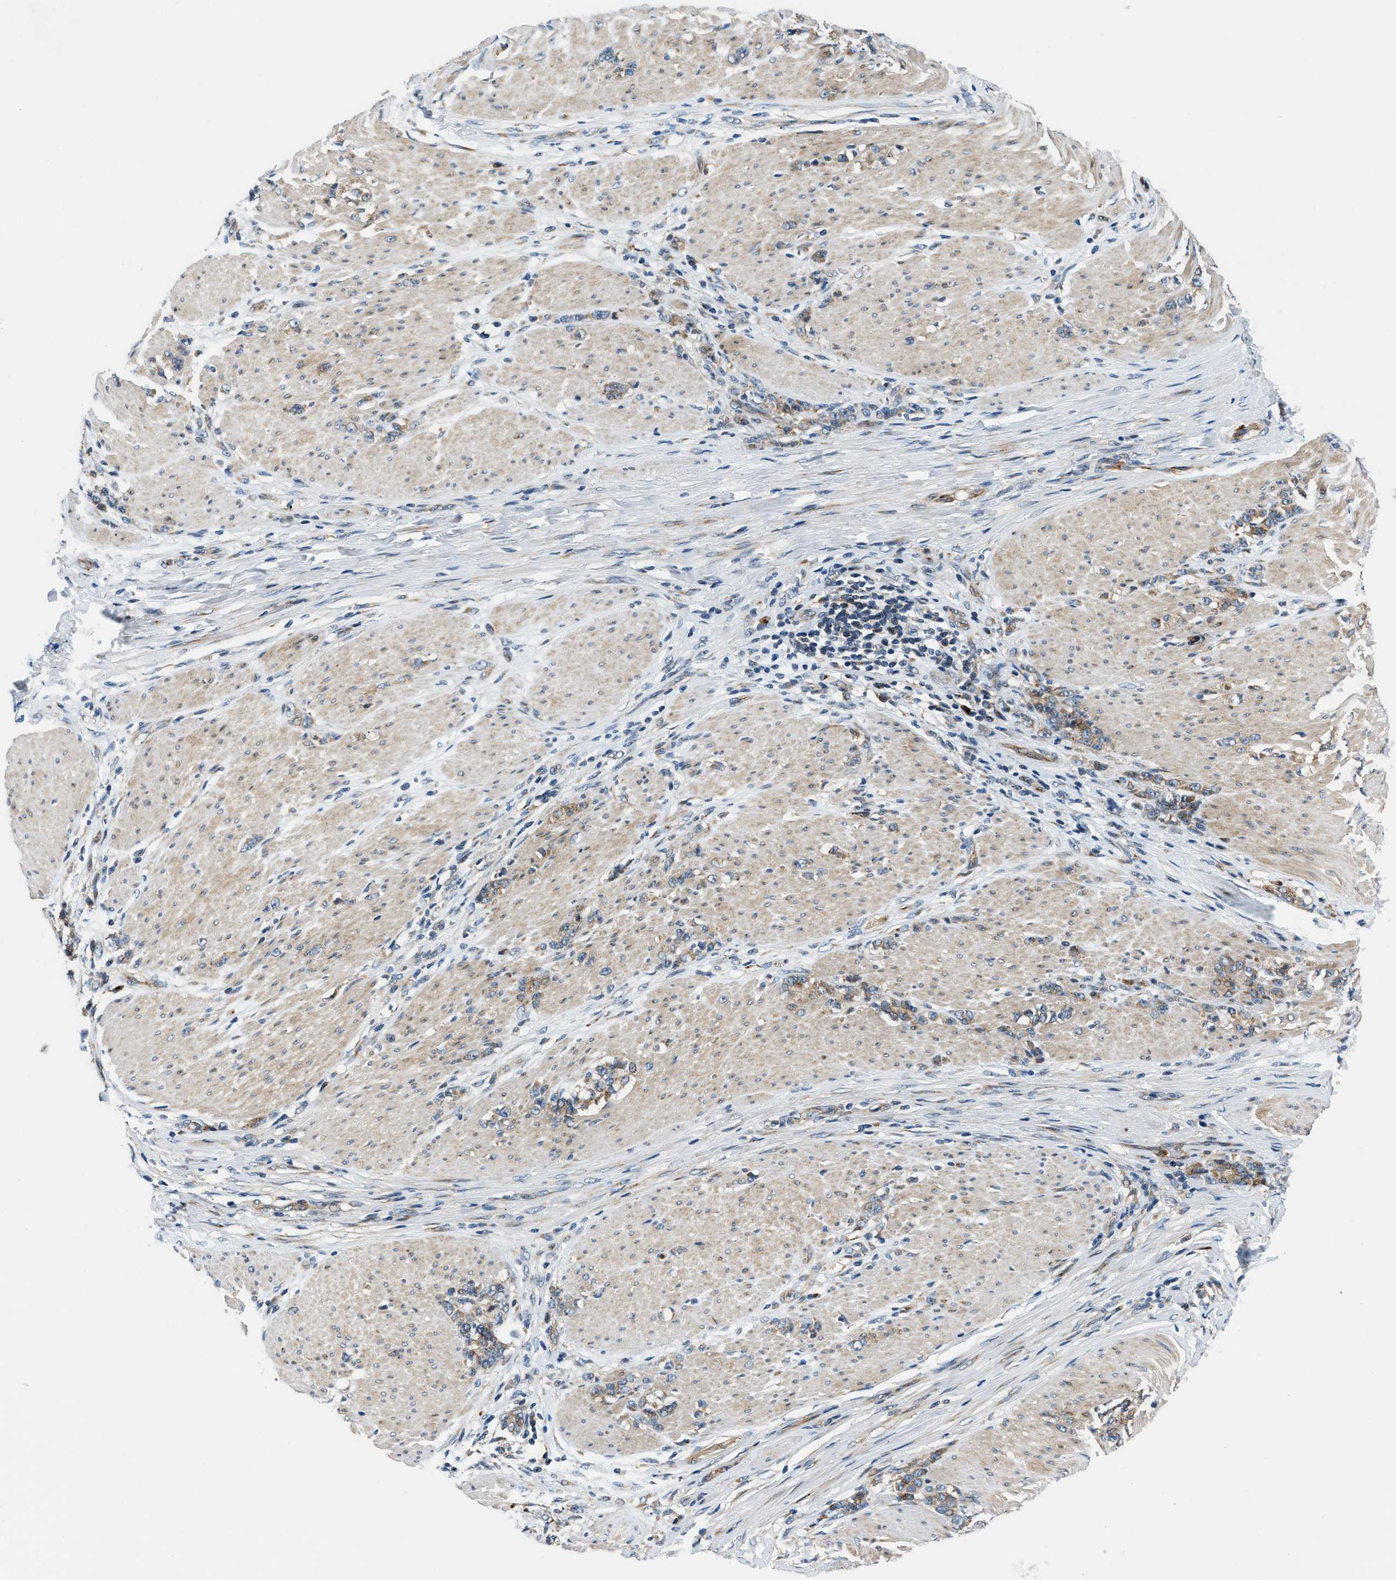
{"staining": {"intensity": "moderate", "quantity": ">75%", "location": "cytoplasmic/membranous"}, "tissue": "stomach cancer", "cell_type": "Tumor cells", "image_type": "cancer", "snomed": [{"axis": "morphology", "description": "Adenocarcinoma, NOS"}, {"axis": "topography", "description": "Stomach, lower"}], "caption": "Immunohistochemistry (IHC) of stomach cancer shows medium levels of moderate cytoplasmic/membranous staining in about >75% of tumor cells.", "gene": "FUT8", "patient": {"sex": "male", "age": 88}}